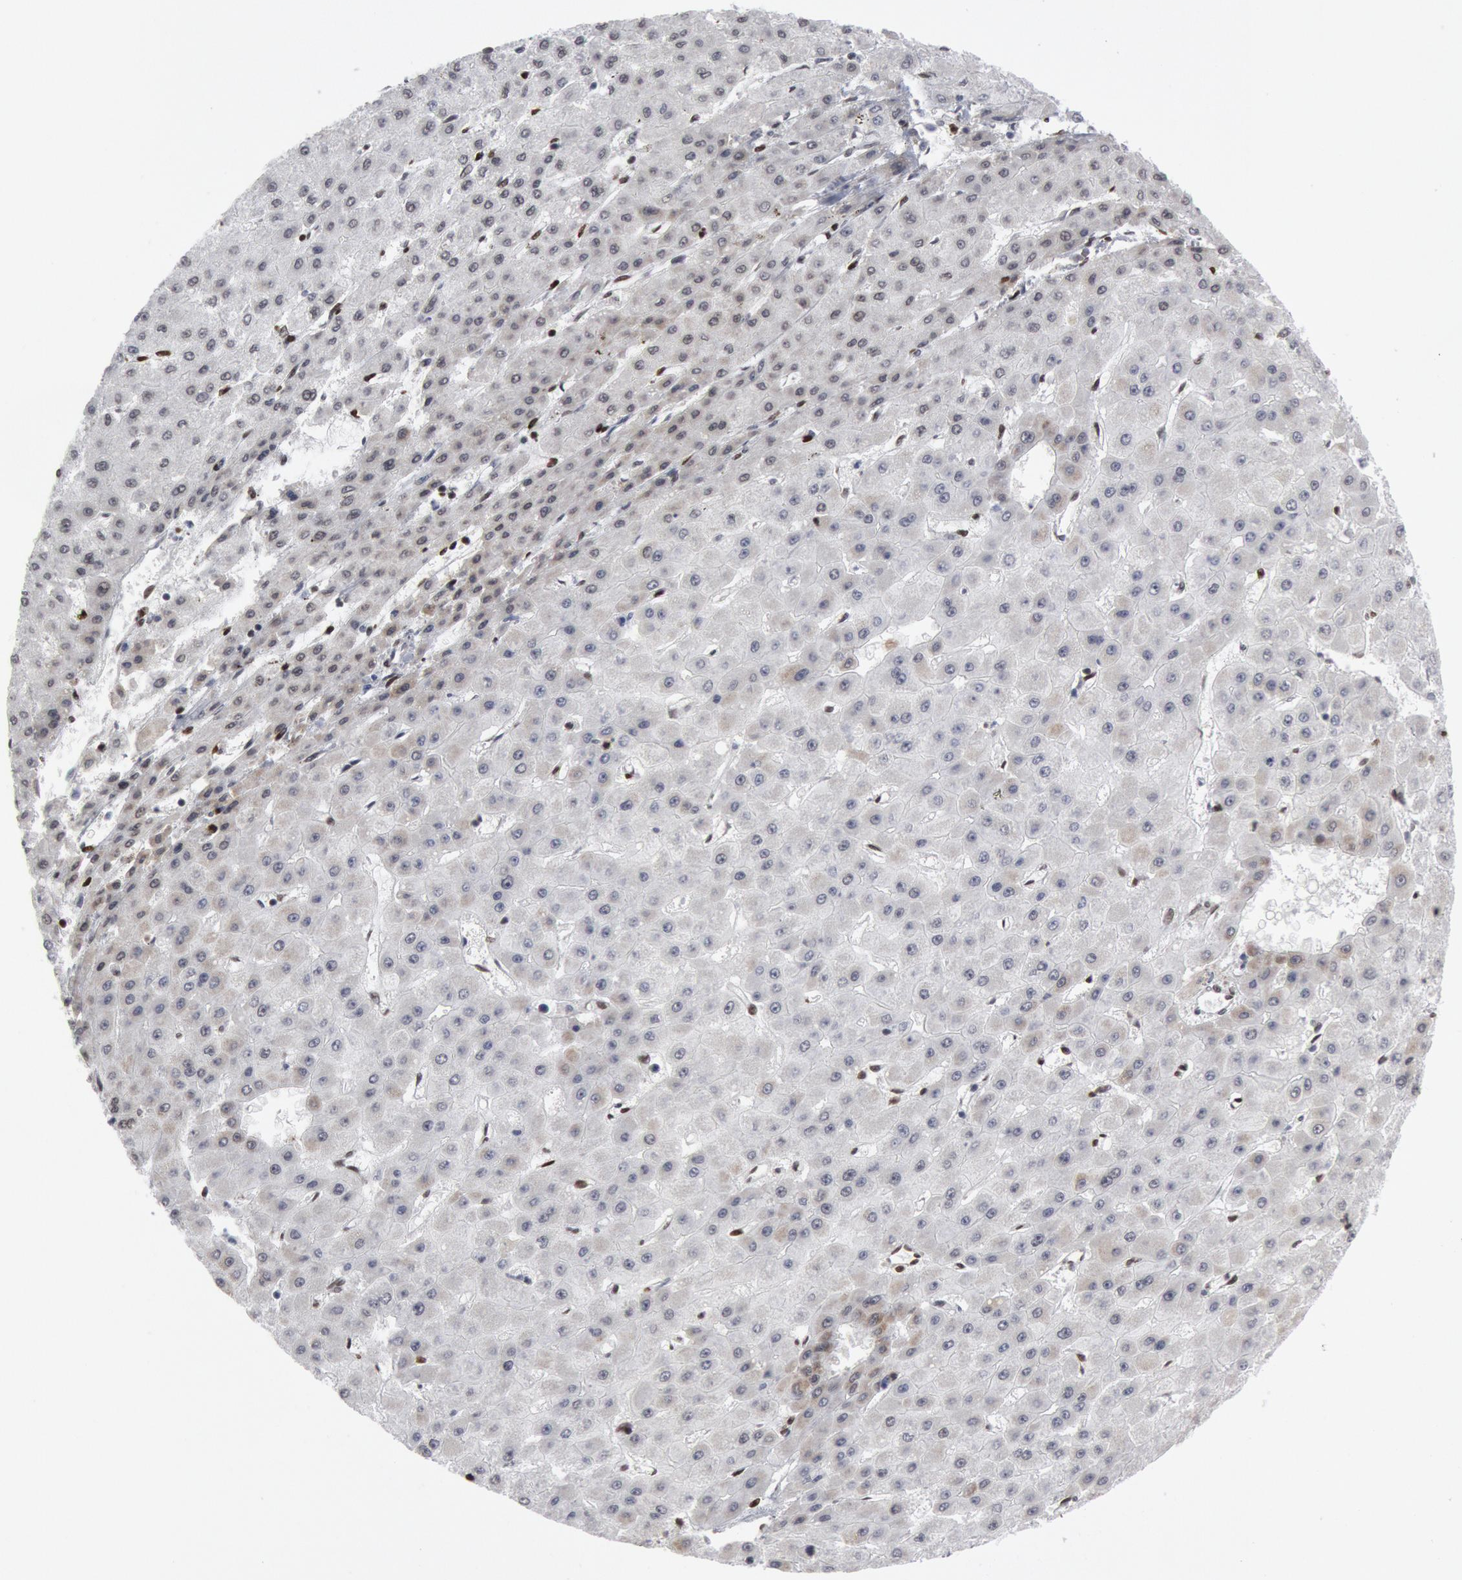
{"staining": {"intensity": "negative", "quantity": "none", "location": "none"}, "tissue": "liver cancer", "cell_type": "Tumor cells", "image_type": "cancer", "snomed": [{"axis": "morphology", "description": "Carcinoma, Hepatocellular, NOS"}, {"axis": "topography", "description": "Liver"}], "caption": "This histopathology image is of liver hepatocellular carcinoma stained with IHC to label a protein in brown with the nuclei are counter-stained blue. There is no positivity in tumor cells.", "gene": "MECP2", "patient": {"sex": "female", "age": 52}}